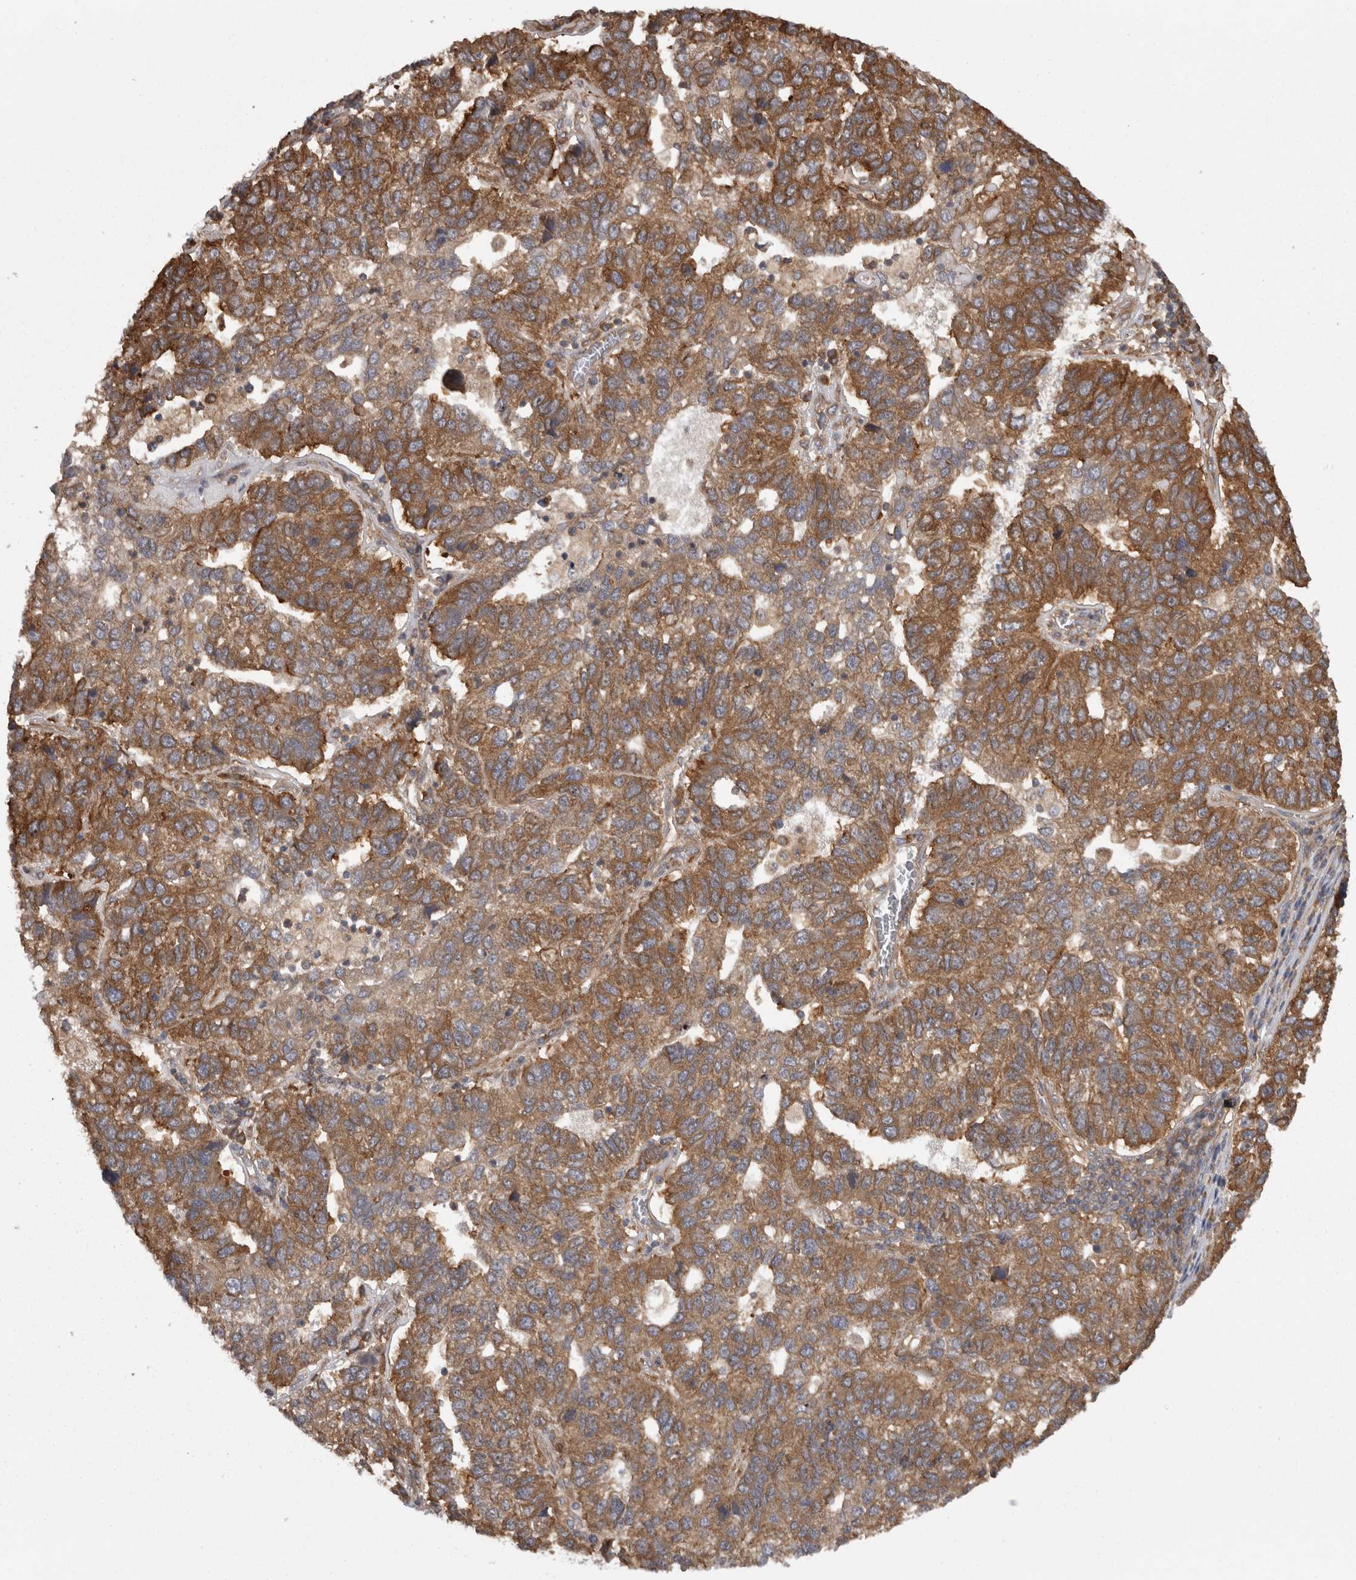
{"staining": {"intensity": "strong", "quantity": ">75%", "location": "cytoplasmic/membranous"}, "tissue": "pancreatic cancer", "cell_type": "Tumor cells", "image_type": "cancer", "snomed": [{"axis": "morphology", "description": "Adenocarcinoma, NOS"}, {"axis": "topography", "description": "Pancreas"}], "caption": "Brown immunohistochemical staining in pancreatic cancer (adenocarcinoma) demonstrates strong cytoplasmic/membranous staining in about >75% of tumor cells.", "gene": "SMCR8", "patient": {"sex": "female", "age": 61}}